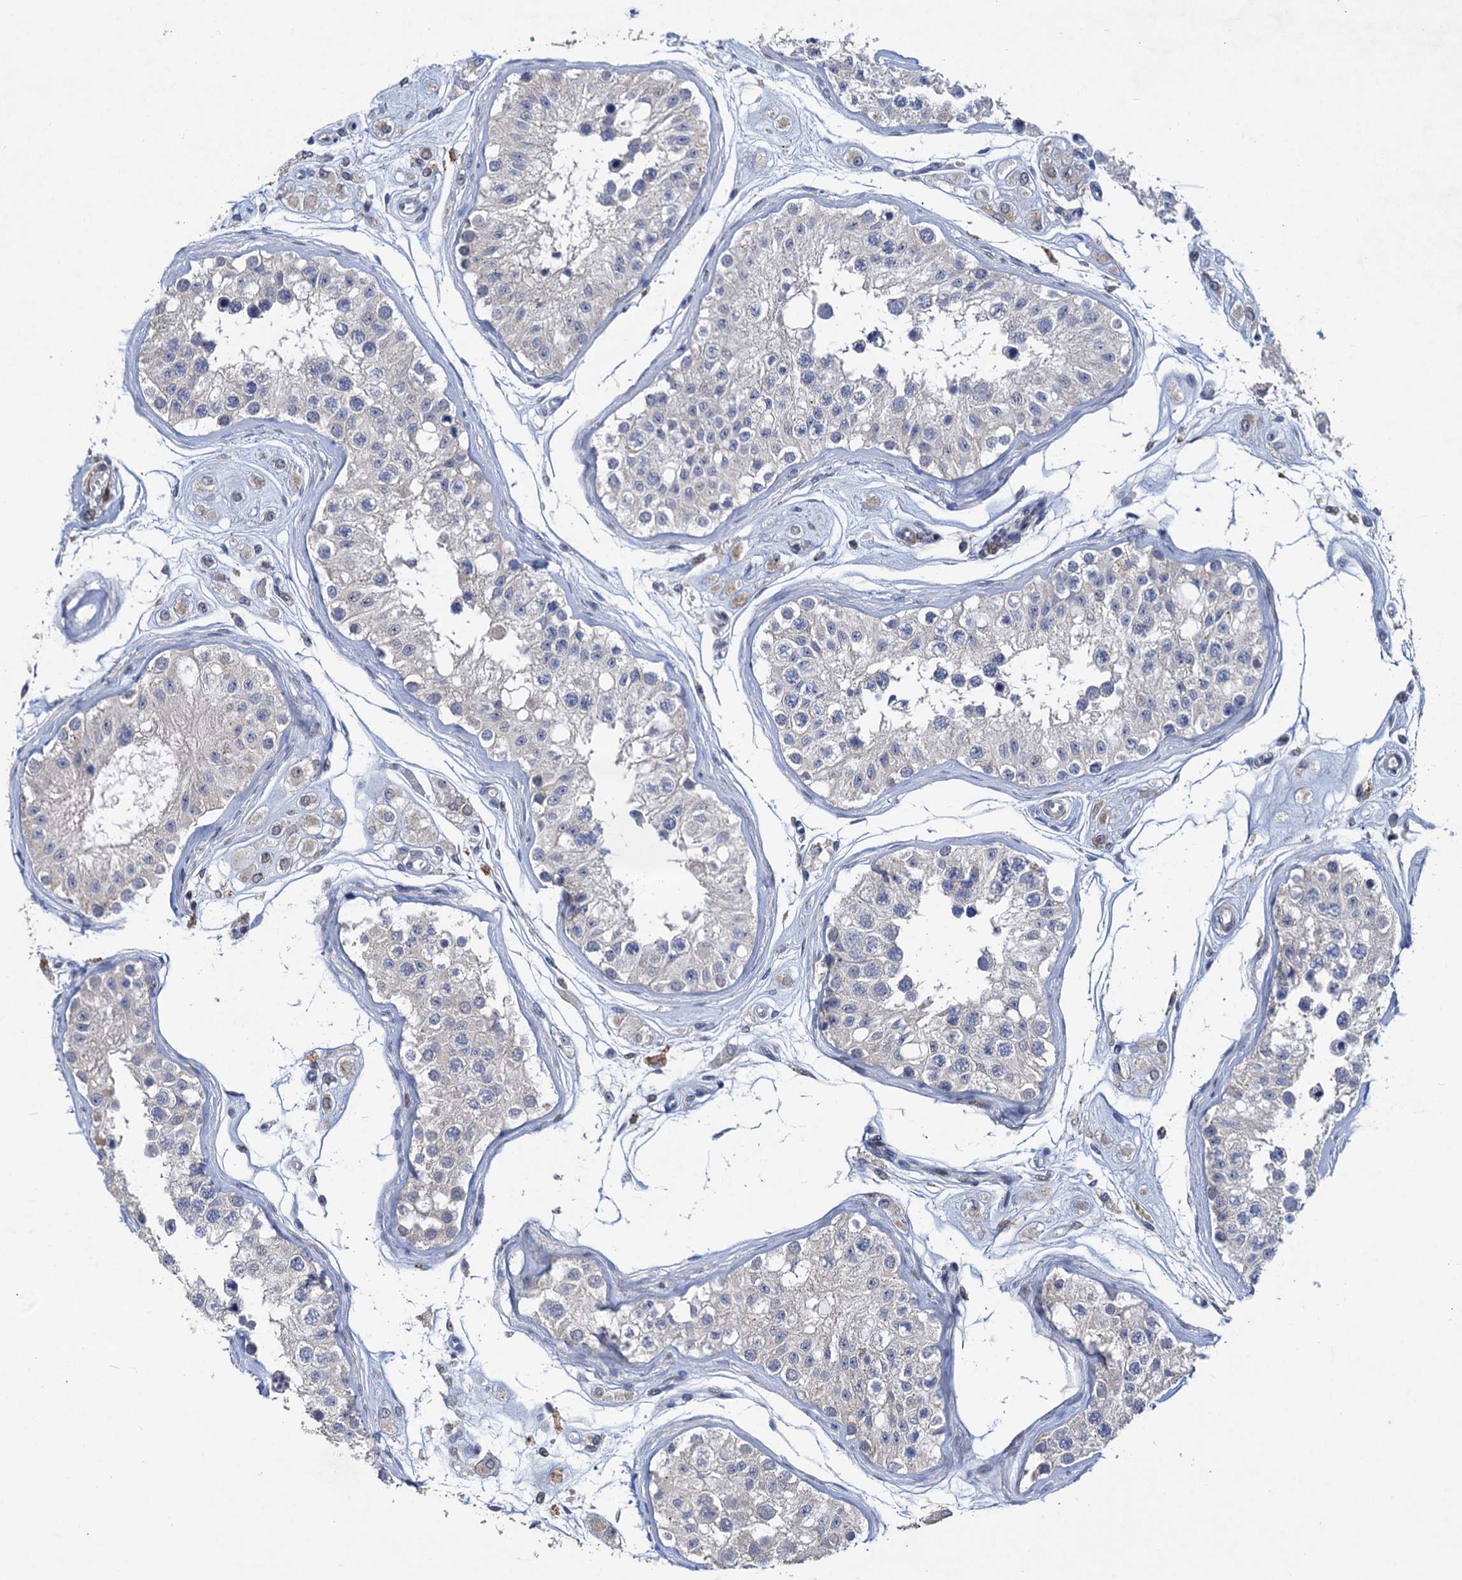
{"staining": {"intensity": "negative", "quantity": "none", "location": "none"}, "tissue": "testis", "cell_type": "Cells in seminiferous ducts", "image_type": "normal", "snomed": [{"axis": "morphology", "description": "Normal tissue, NOS"}, {"axis": "morphology", "description": "Adenocarcinoma, metastatic, NOS"}, {"axis": "topography", "description": "Testis"}], "caption": "Cells in seminiferous ducts show no significant expression in benign testis. Brightfield microscopy of immunohistochemistry stained with DAB (brown) and hematoxylin (blue), captured at high magnification.", "gene": "ESYT3", "patient": {"sex": "male", "age": 26}}